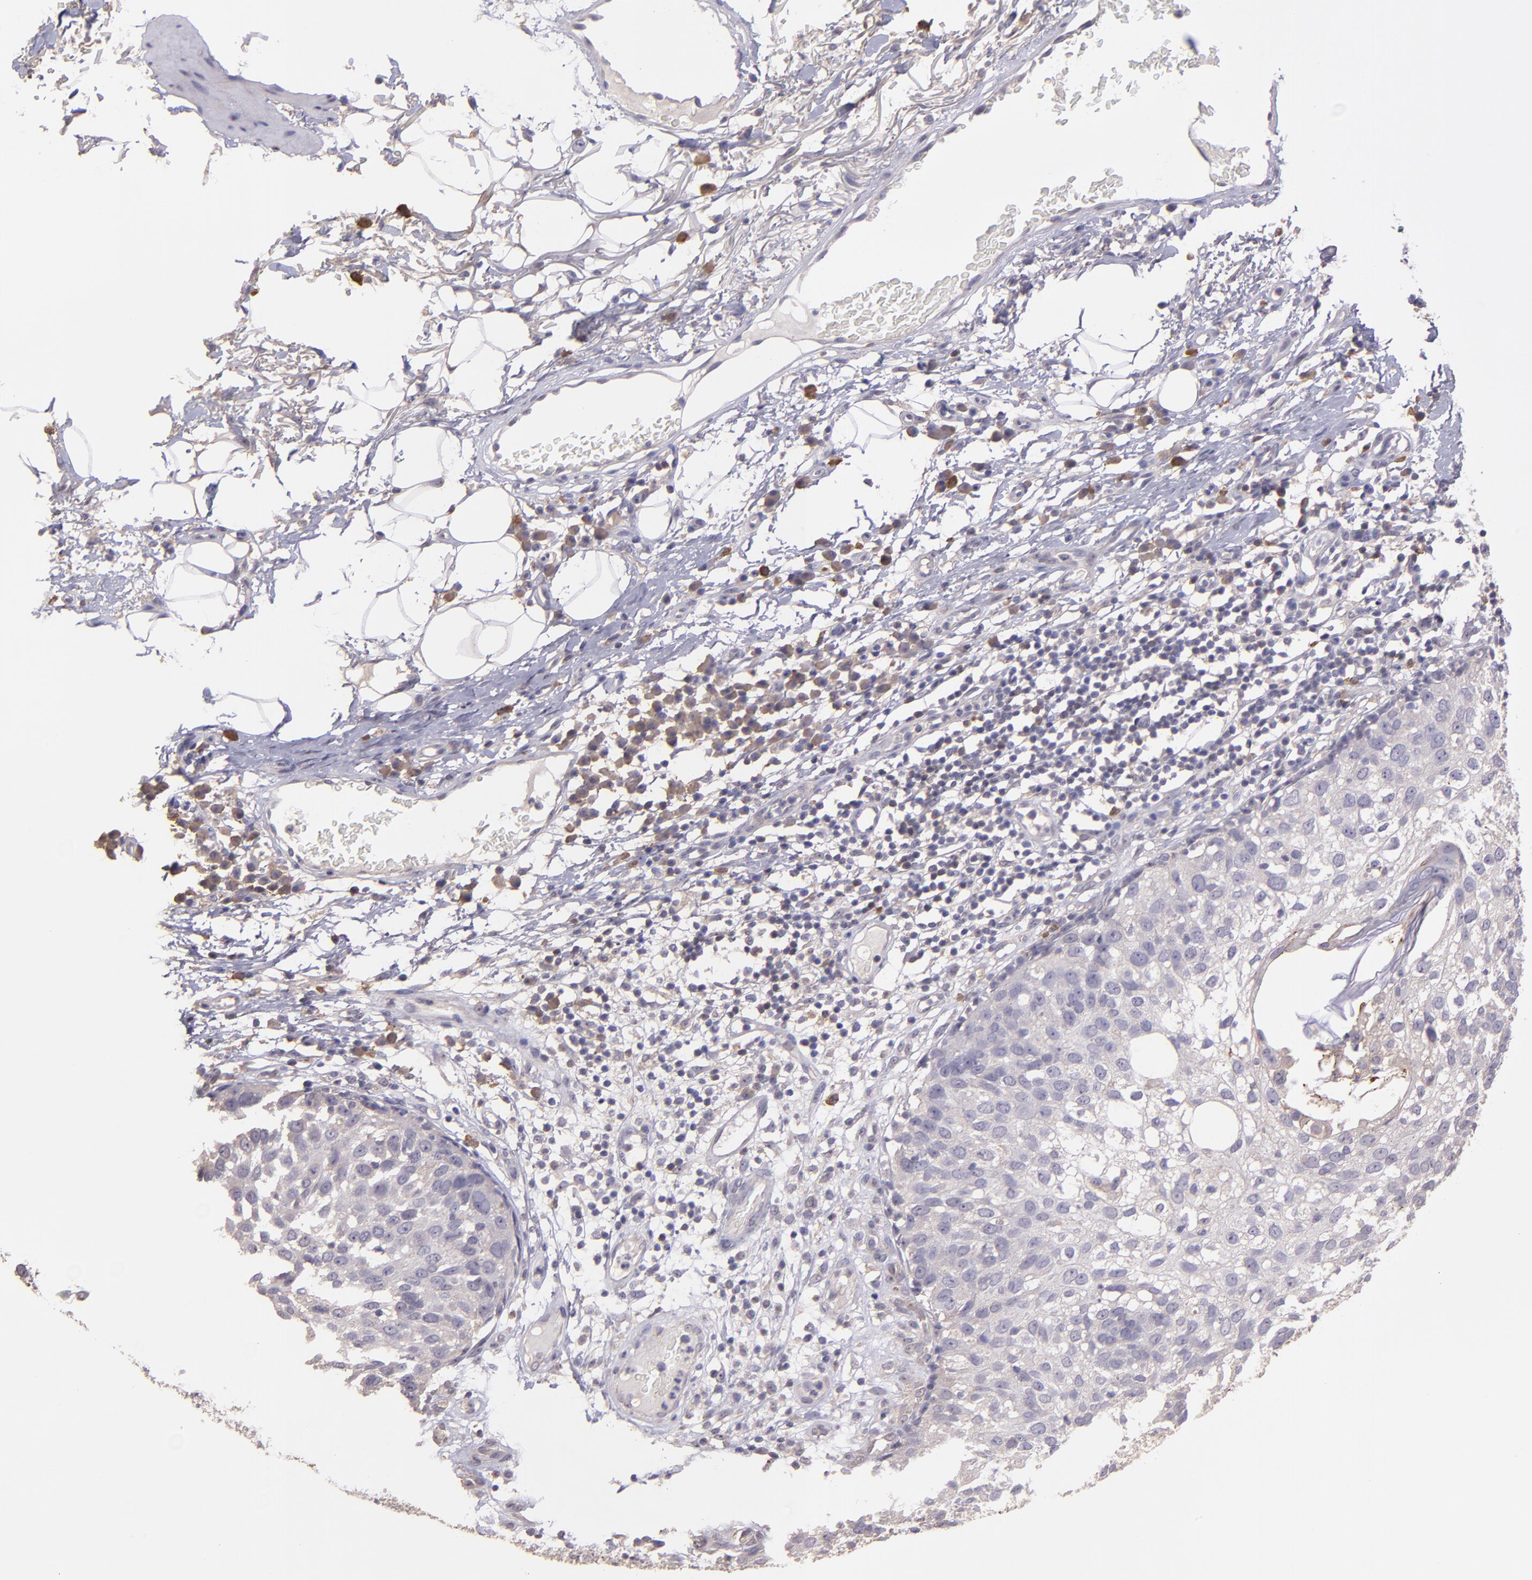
{"staining": {"intensity": "negative", "quantity": "none", "location": "none"}, "tissue": "skin cancer", "cell_type": "Tumor cells", "image_type": "cancer", "snomed": [{"axis": "morphology", "description": "Squamous cell carcinoma, NOS"}, {"axis": "topography", "description": "Skin"}], "caption": "Immunohistochemistry photomicrograph of skin cancer stained for a protein (brown), which demonstrates no expression in tumor cells.", "gene": "PAPPA", "patient": {"sex": "male", "age": 87}}